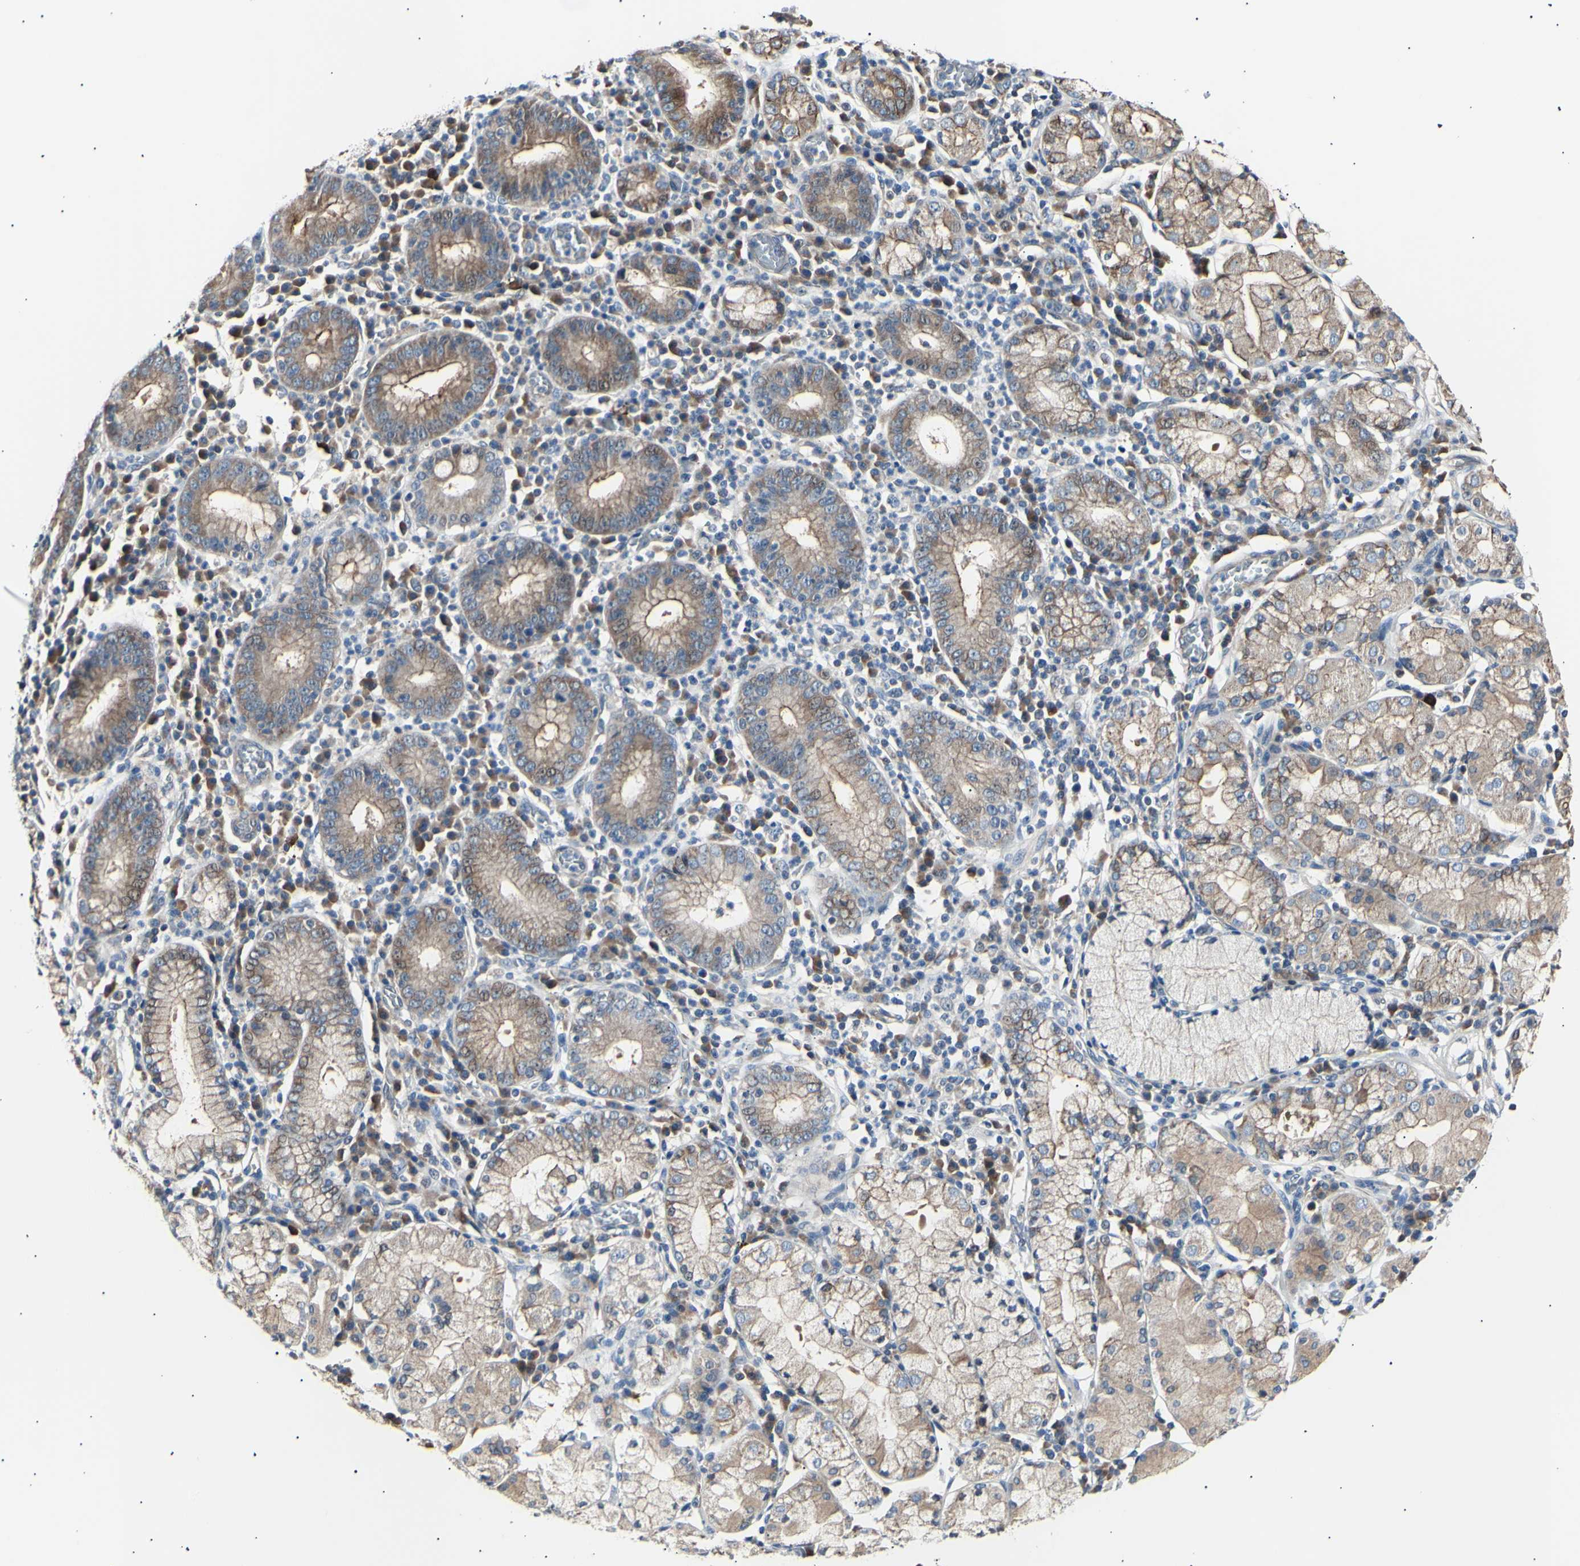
{"staining": {"intensity": "moderate", "quantity": ">75%", "location": "cytoplasmic/membranous"}, "tissue": "stomach cancer", "cell_type": "Tumor cells", "image_type": "cancer", "snomed": [{"axis": "morphology", "description": "Adenocarcinoma, NOS"}, {"axis": "topography", "description": "Stomach"}], "caption": "This is an image of immunohistochemistry (IHC) staining of adenocarcinoma (stomach), which shows moderate positivity in the cytoplasmic/membranous of tumor cells.", "gene": "ITGA6", "patient": {"sex": "male", "age": 82}}